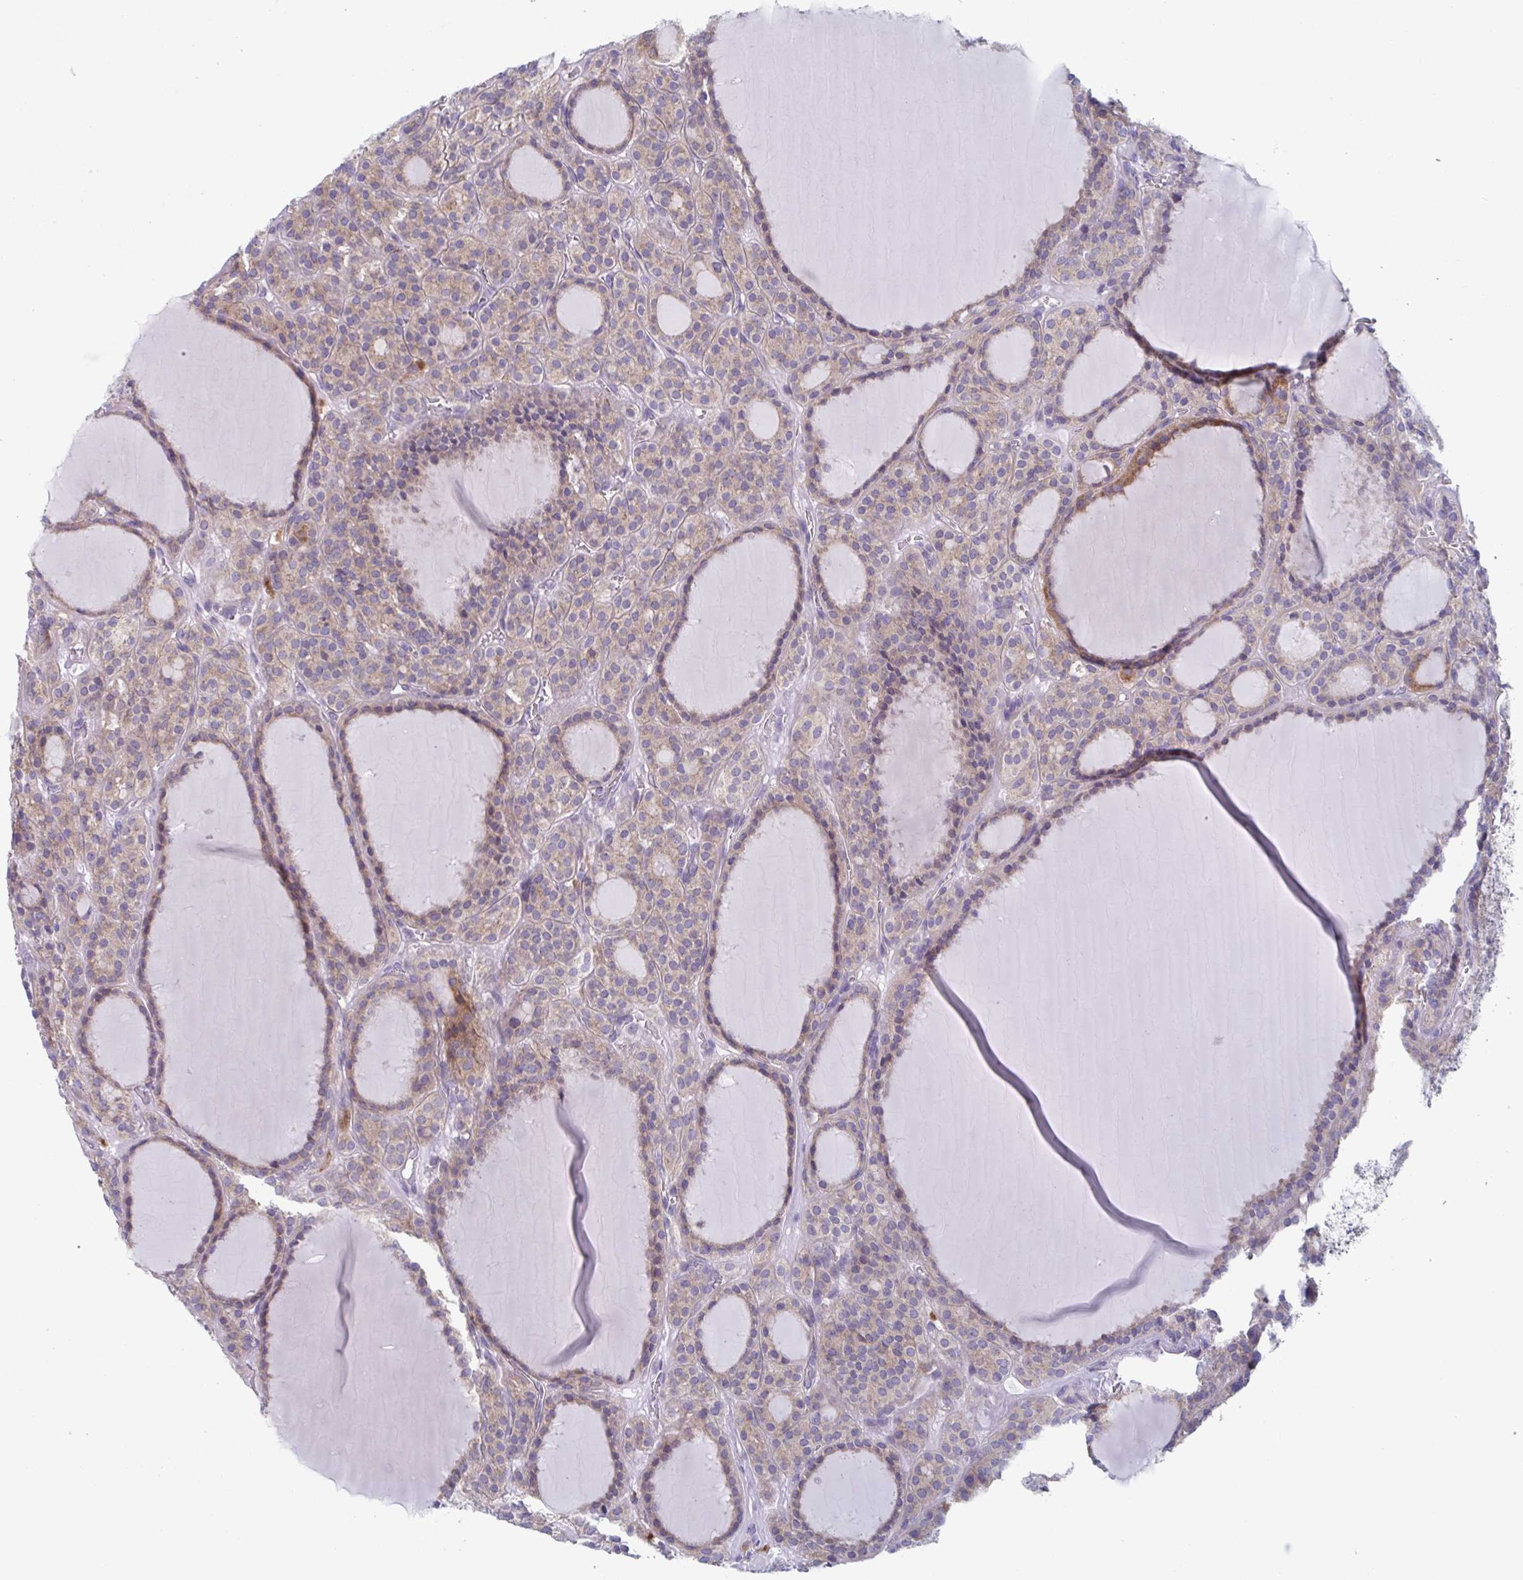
{"staining": {"intensity": "weak", "quantity": "<25%", "location": "cytoplasmic/membranous"}, "tissue": "thyroid cancer", "cell_type": "Tumor cells", "image_type": "cancer", "snomed": [{"axis": "morphology", "description": "Follicular adenoma carcinoma, NOS"}, {"axis": "topography", "description": "Thyroid gland"}], "caption": "The IHC micrograph has no significant positivity in tumor cells of thyroid cancer (follicular adenoma carcinoma) tissue.", "gene": "NIPSNAP1", "patient": {"sex": "female", "age": 63}}